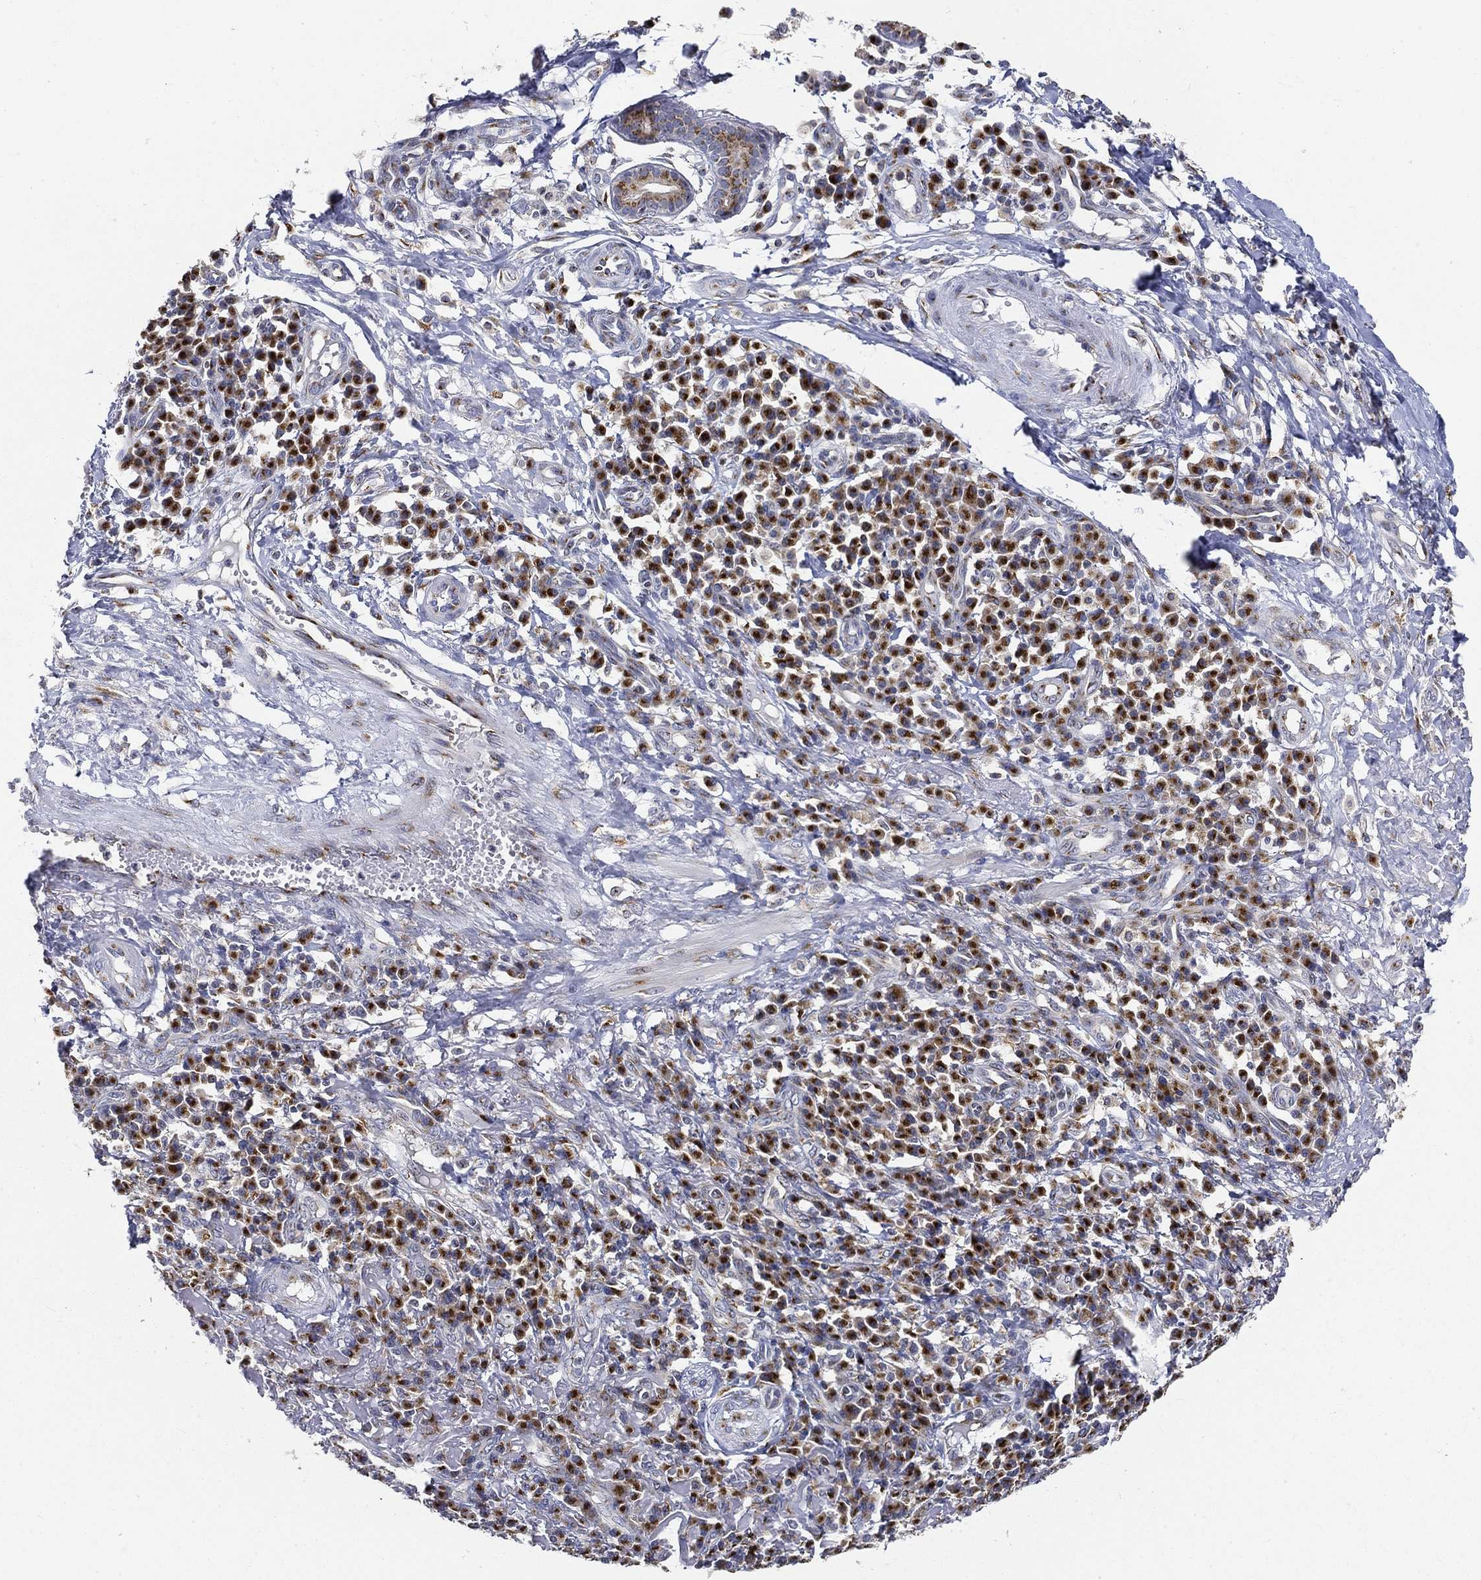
{"staining": {"intensity": "strong", "quantity": ">75%", "location": "cytoplasmic/membranous"}, "tissue": "skin cancer", "cell_type": "Tumor cells", "image_type": "cancer", "snomed": [{"axis": "morphology", "description": "Squamous cell carcinoma, NOS"}, {"axis": "topography", "description": "Skin"}], "caption": "Skin squamous cell carcinoma stained with a protein marker shows strong staining in tumor cells.", "gene": "TICAM1", "patient": {"sex": "male", "age": 92}}